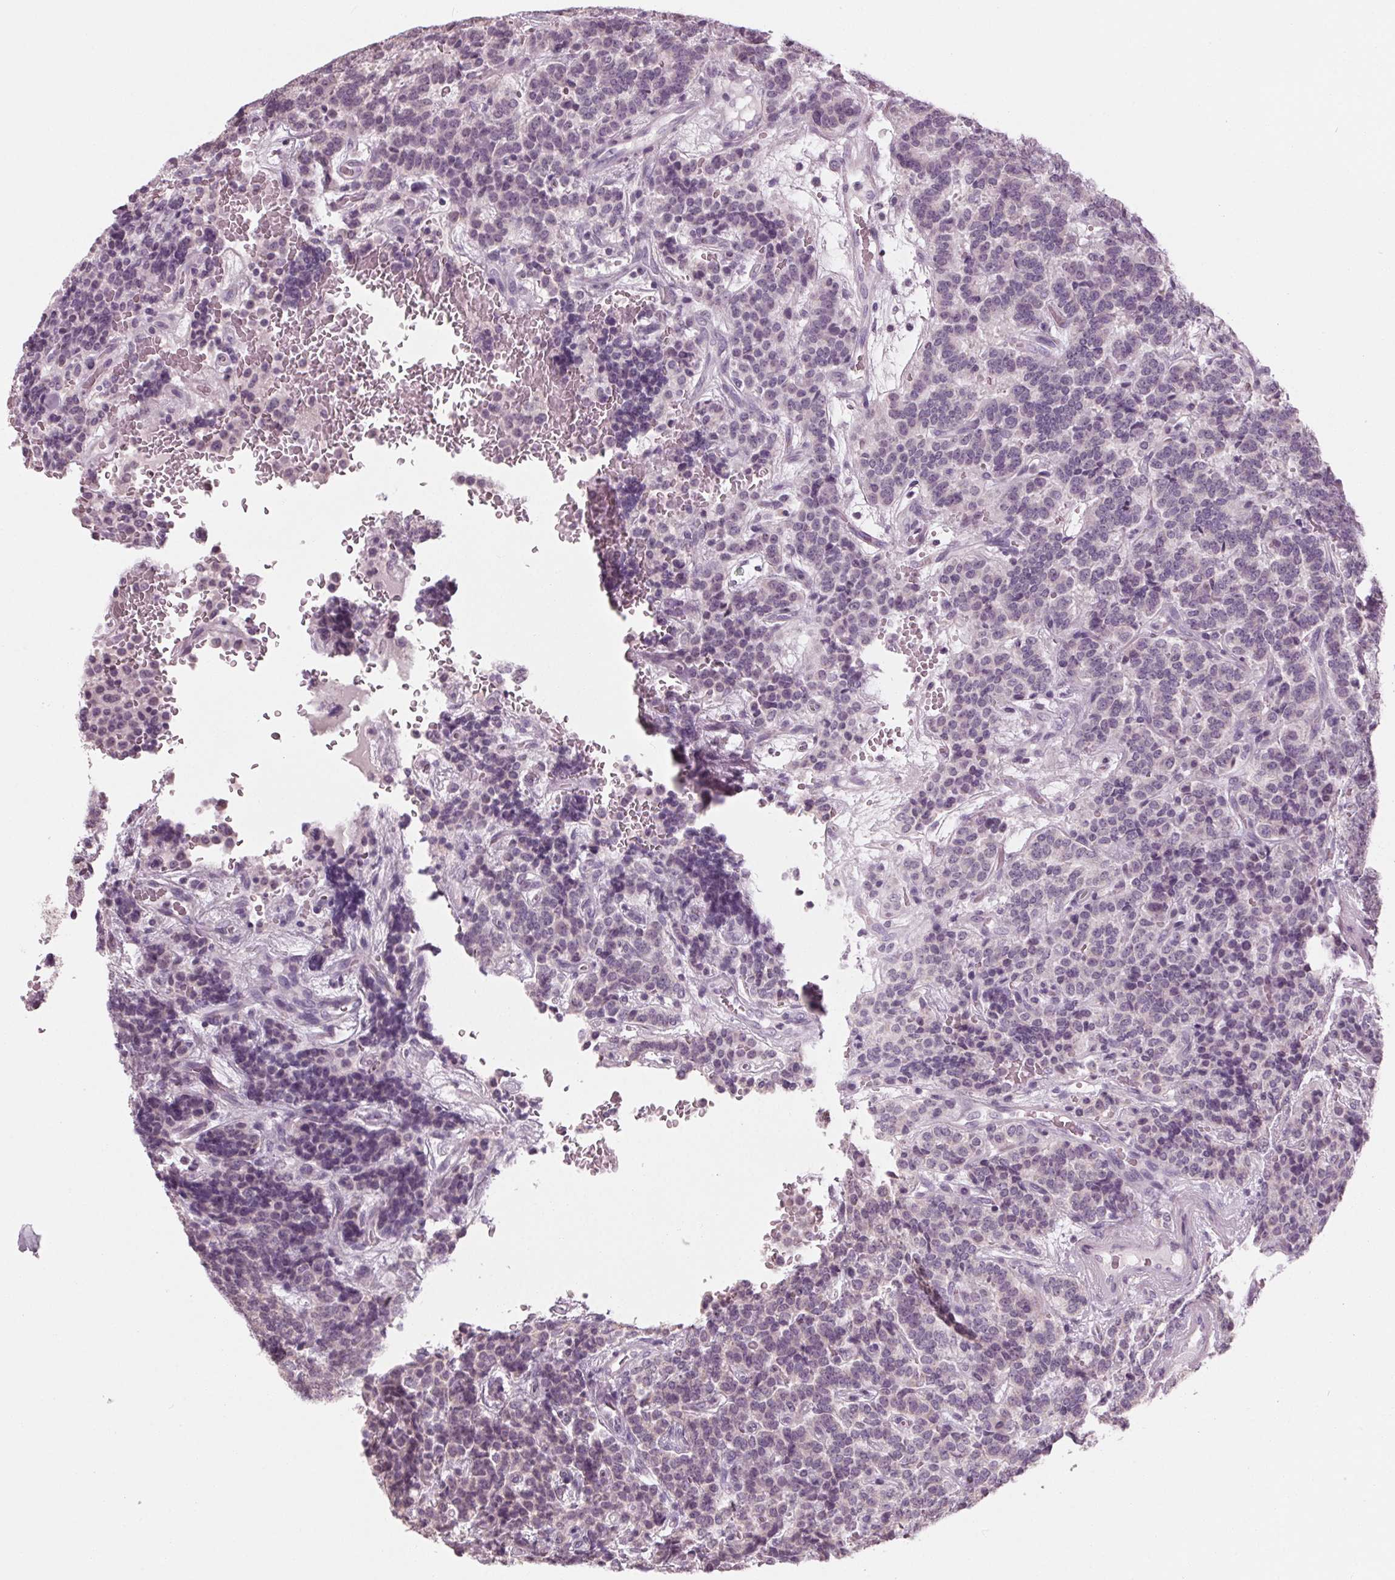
{"staining": {"intensity": "negative", "quantity": "none", "location": "none"}, "tissue": "carcinoid", "cell_type": "Tumor cells", "image_type": "cancer", "snomed": [{"axis": "morphology", "description": "Carcinoid, malignant, NOS"}, {"axis": "topography", "description": "Pancreas"}], "caption": "This is a histopathology image of IHC staining of carcinoid, which shows no staining in tumor cells.", "gene": "TNNC2", "patient": {"sex": "male", "age": 36}}